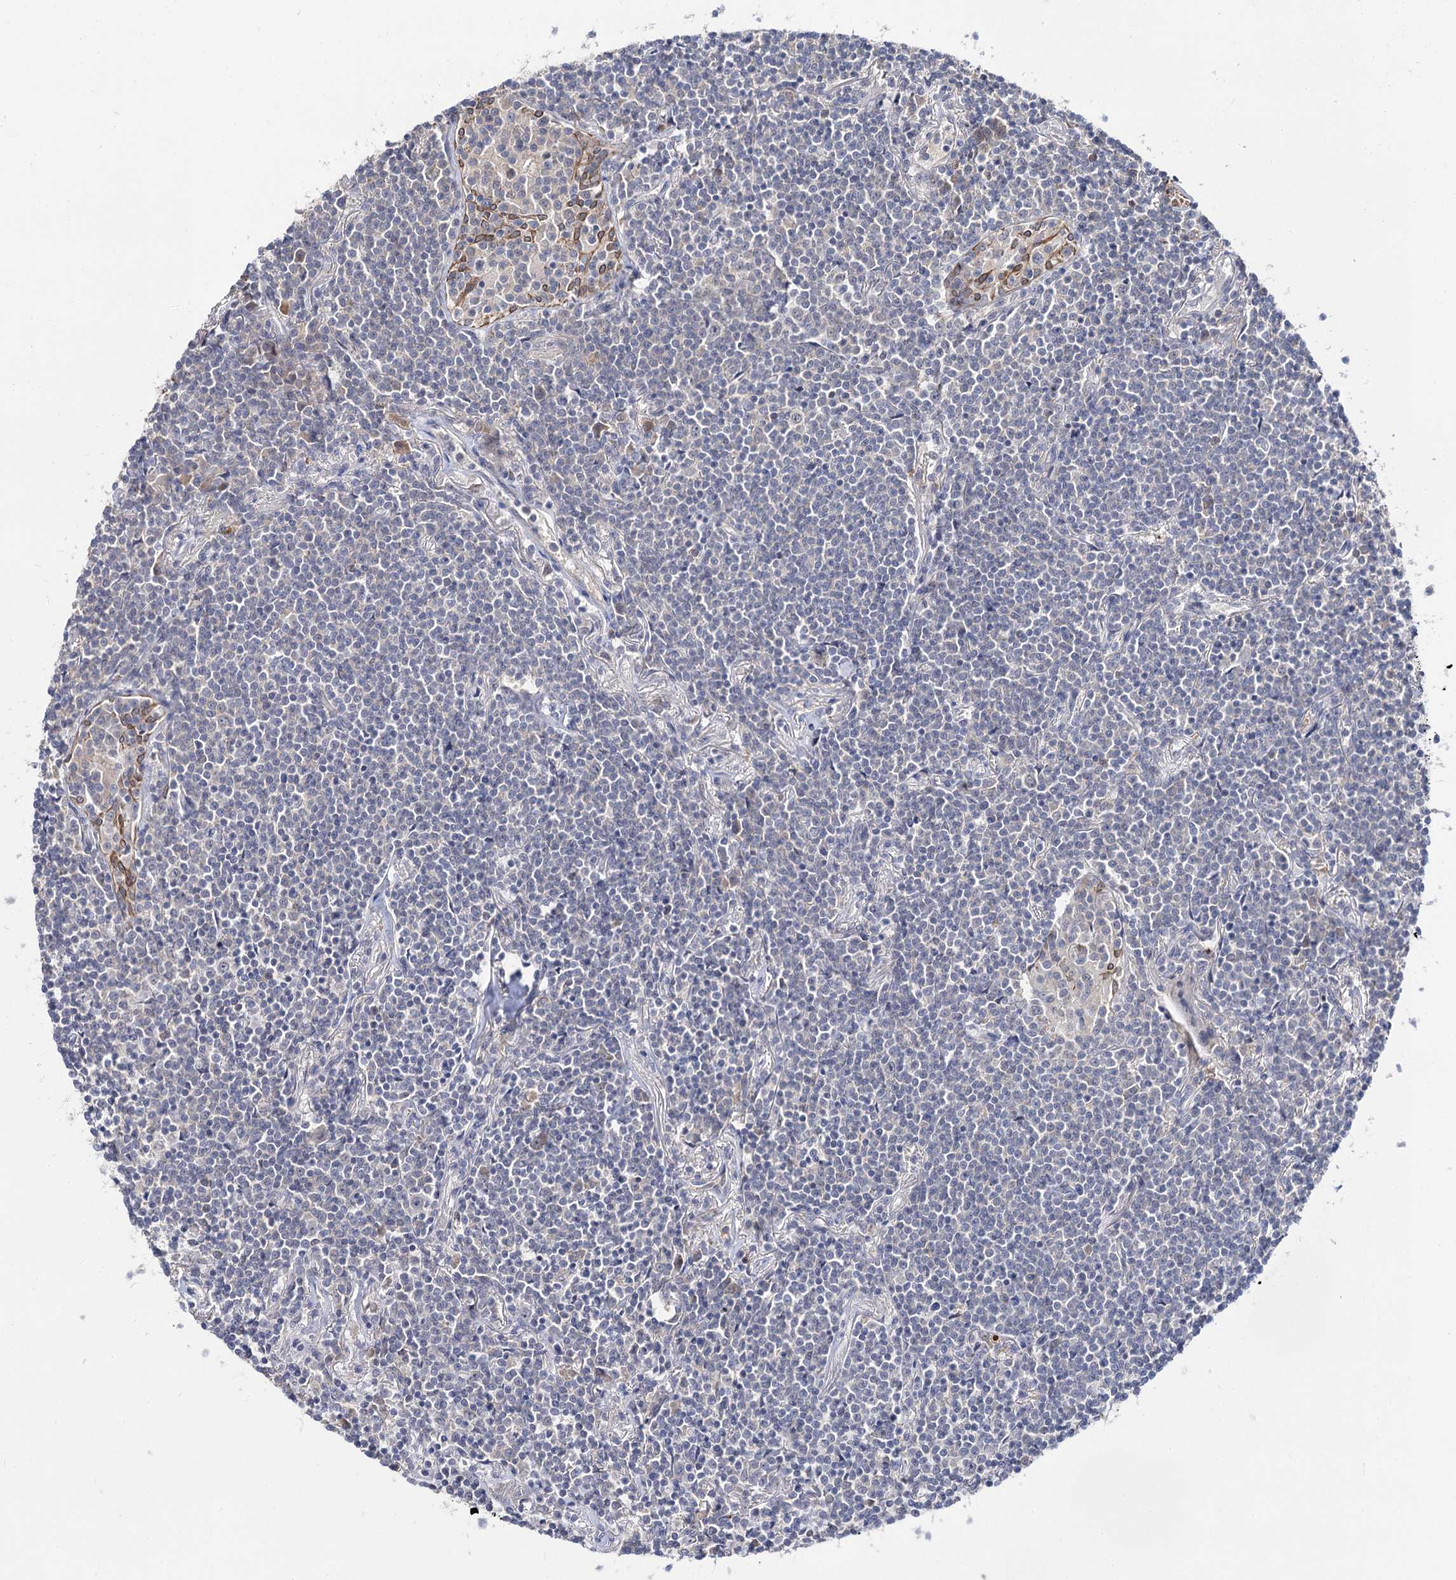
{"staining": {"intensity": "negative", "quantity": "none", "location": "none"}, "tissue": "lymphoma", "cell_type": "Tumor cells", "image_type": "cancer", "snomed": [{"axis": "morphology", "description": "Malignant lymphoma, non-Hodgkin's type, Low grade"}, {"axis": "topography", "description": "Lung"}], "caption": "High magnification brightfield microscopy of low-grade malignant lymphoma, non-Hodgkin's type stained with DAB (brown) and counterstained with hematoxylin (blue): tumor cells show no significant positivity.", "gene": "NEK10", "patient": {"sex": "female", "age": 71}}